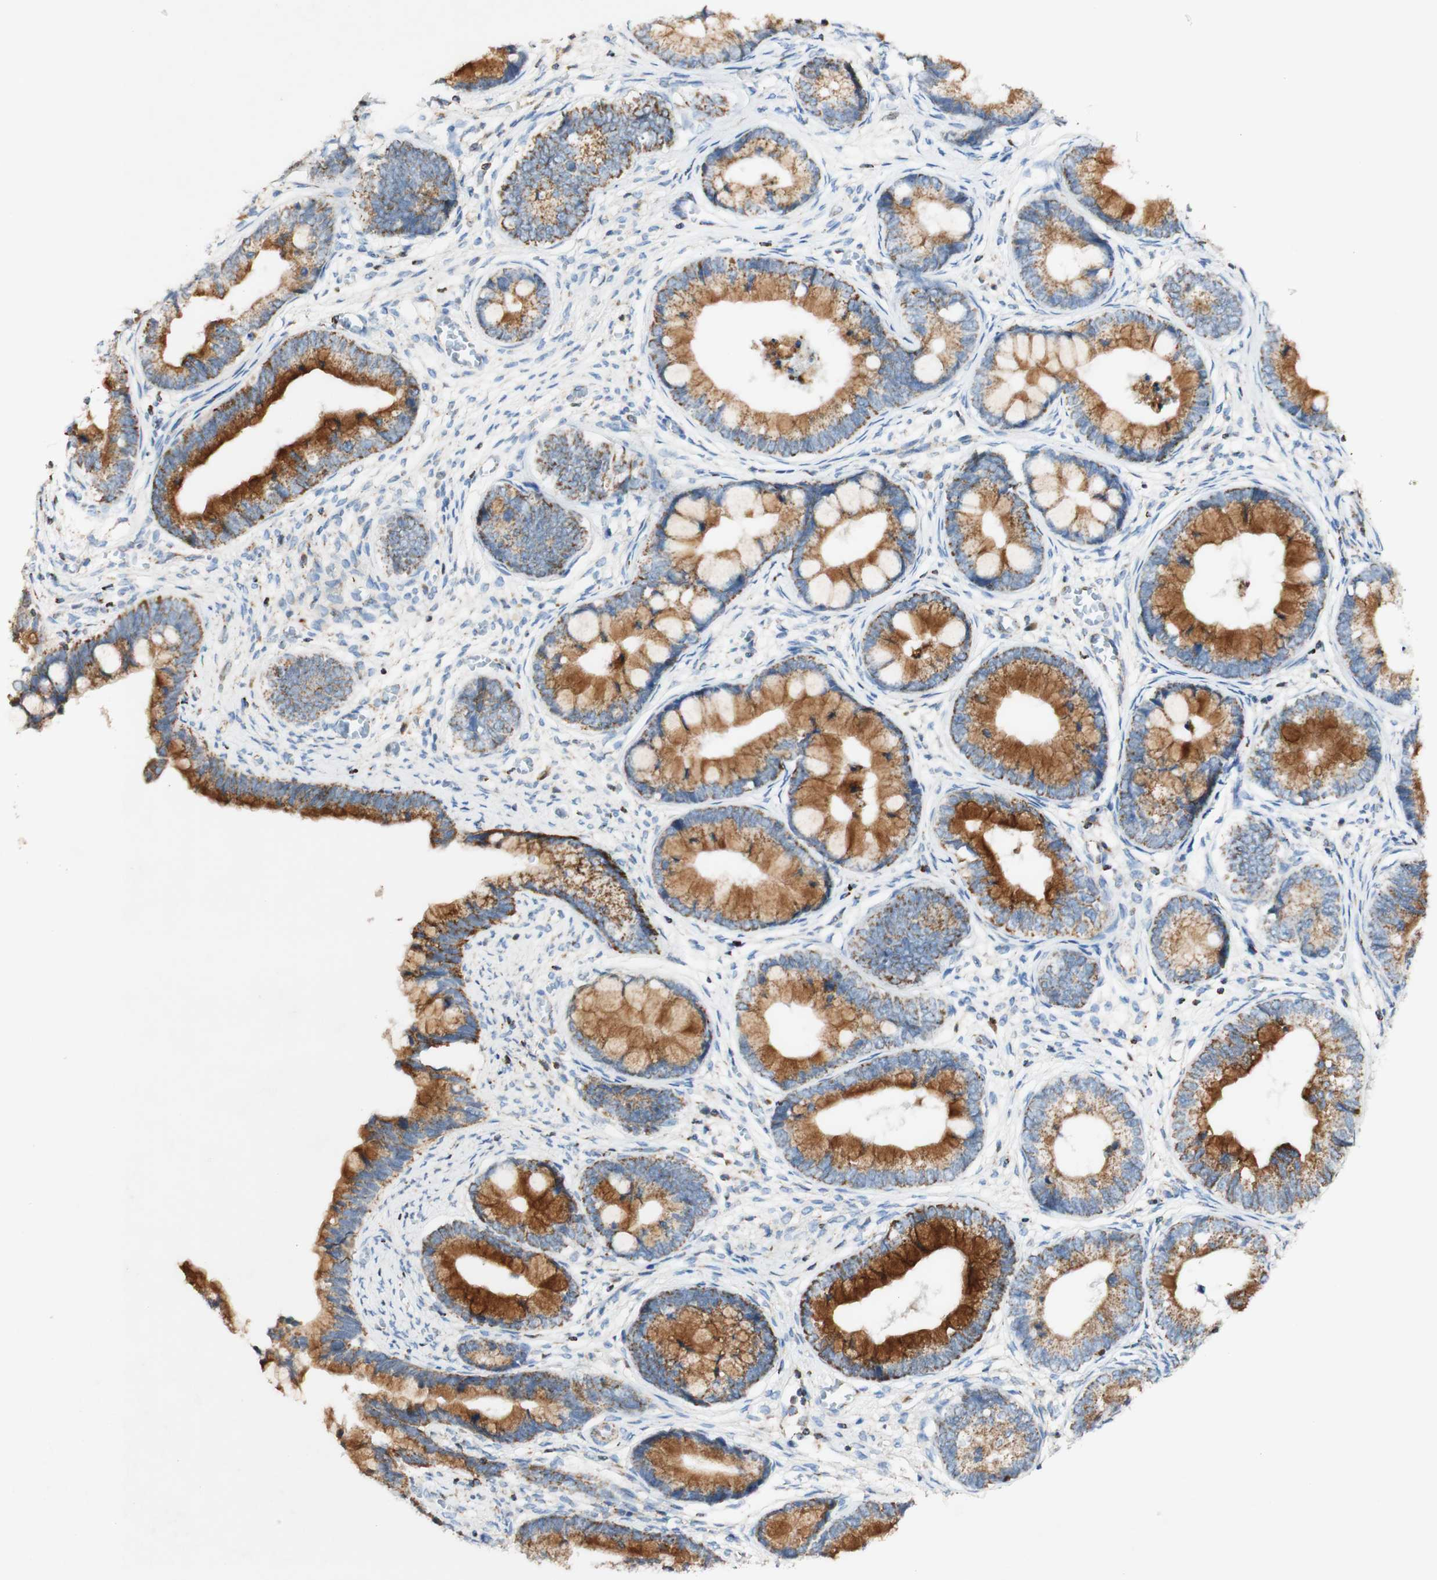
{"staining": {"intensity": "strong", "quantity": ">75%", "location": "cytoplasmic/membranous"}, "tissue": "cervical cancer", "cell_type": "Tumor cells", "image_type": "cancer", "snomed": [{"axis": "morphology", "description": "Adenocarcinoma, NOS"}, {"axis": "topography", "description": "Cervix"}], "caption": "The micrograph shows a brown stain indicating the presence of a protein in the cytoplasmic/membranous of tumor cells in cervical adenocarcinoma.", "gene": "OXCT1", "patient": {"sex": "female", "age": 44}}